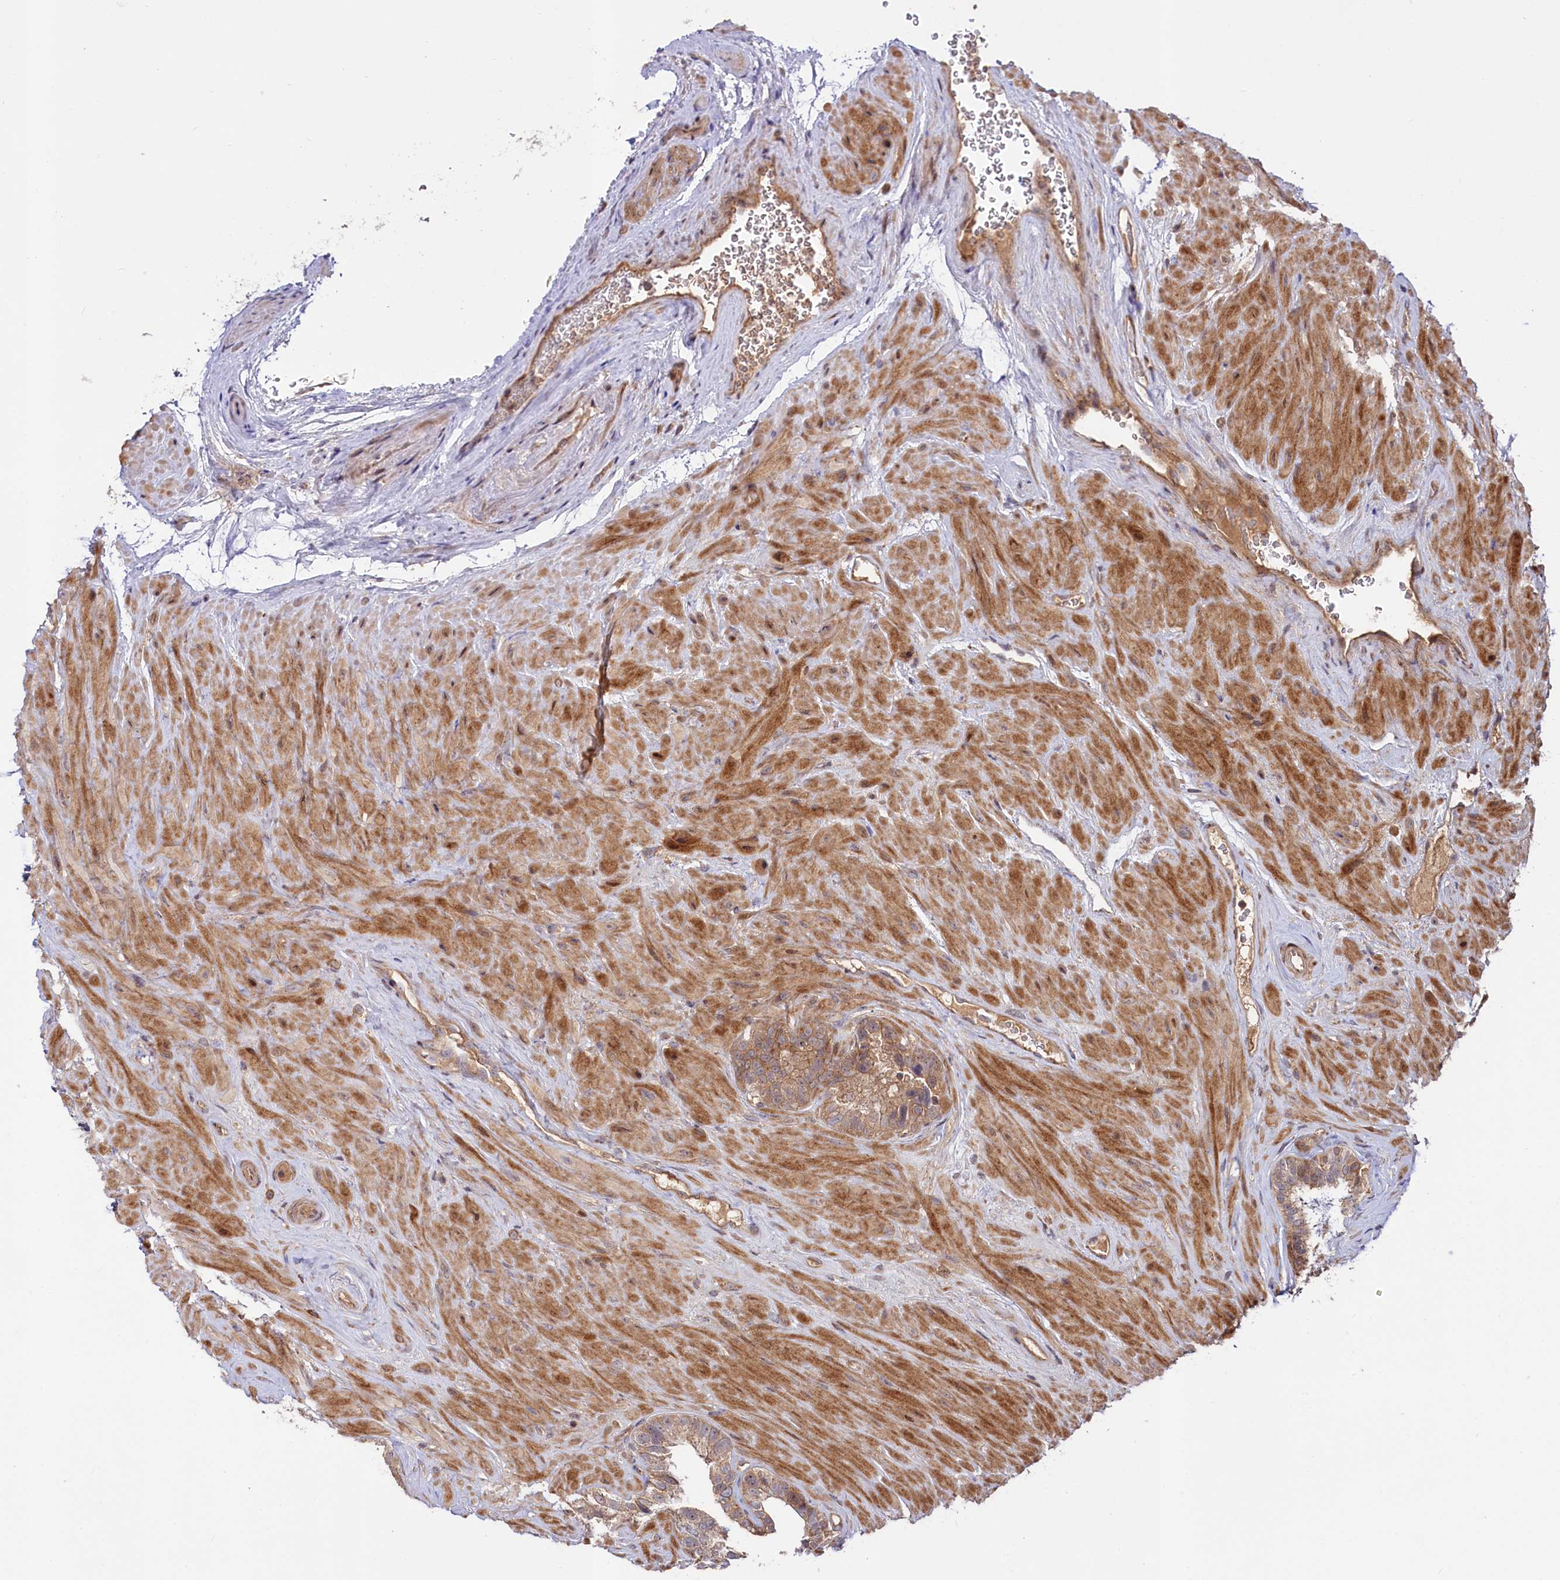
{"staining": {"intensity": "moderate", "quantity": ">75%", "location": "cytoplasmic/membranous"}, "tissue": "seminal vesicle", "cell_type": "Glandular cells", "image_type": "normal", "snomed": [{"axis": "morphology", "description": "Normal tissue, NOS"}, {"axis": "topography", "description": "Seminal veicle"}, {"axis": "topography", "description": "Peripheral nerve tissue"}], "caption": "IHC histopathology image of benign seminal vesicle stained for a protein (brown), which shows medium levels of moderate cytoplasmic/membranous expression in approximately >75% of glandular cells.", "gene": "NEDD1", "patient": {"sex": "male", "age": 67}}